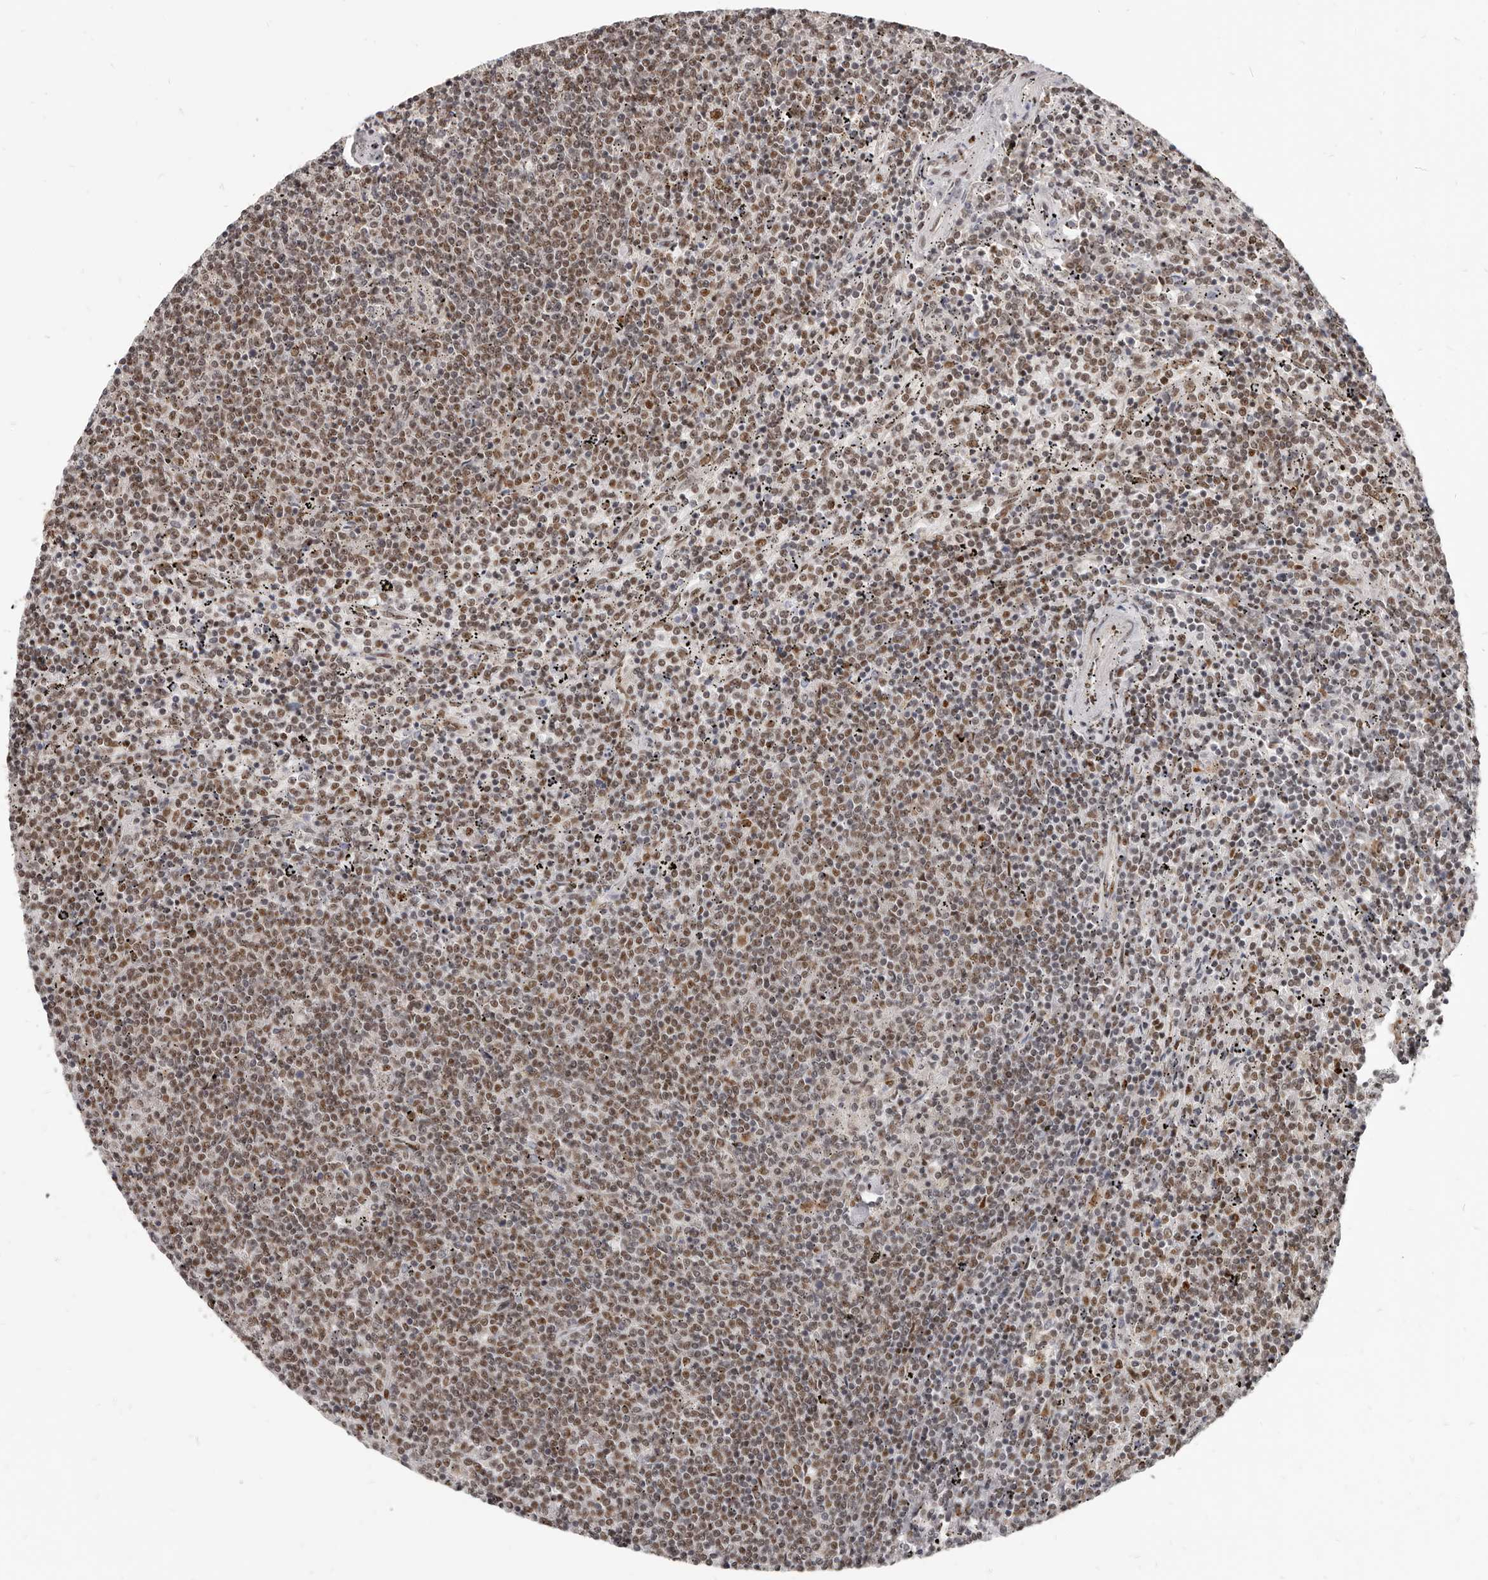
{"staining": {"intensity": "moderate", "quantity": ">75%", "location": "nuclear"}, "tissue": "lymphoma", "cell_type": "Tumor cells", "image_type": "cancer", "snomed": [{"axis": "morphology", "description": "Malignant lymphoma, non-Hodgkin's type, Low grade"}, {"axis": "topography", "description": "Spleen"}], "caption": "A medium amount of moderate nuclear expression is present in about >75% of tumor cells in lymphoma tissue.", "gene": "ATF5", "patient": {"sex": "female", "age": 50}}